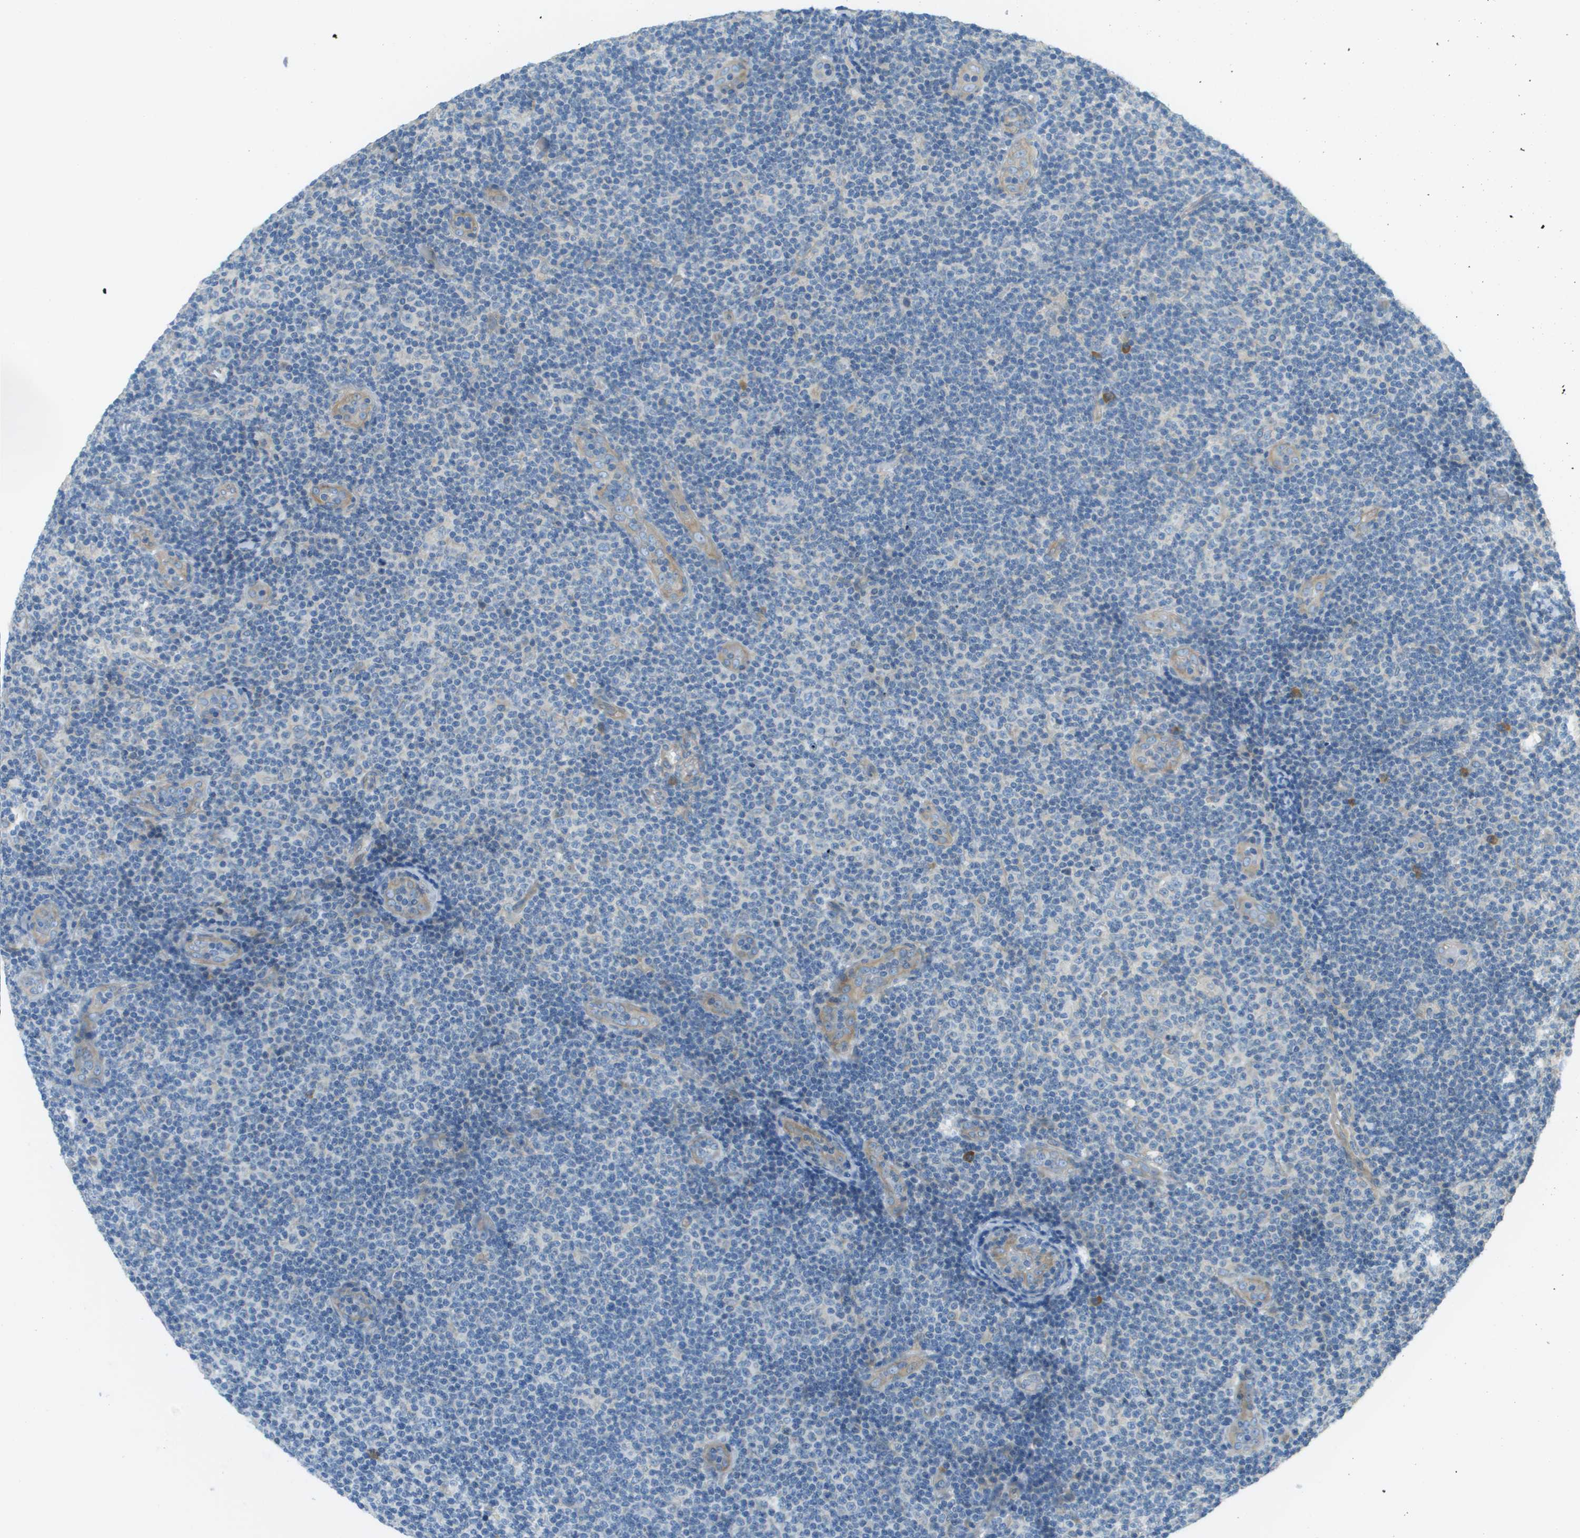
{"staining": {"intensity": "negative", "quantity": "none", "location": "none"}, "tissue": "lymphoma", "cell_type": "Tumor cells", "image_type": "cancer", "snomed": [{"axis": "morphology", "description": "Malignant lymphoma, non-Hodgkin's type, Low grade"}, {"axis": "topography", "description": "Lymph node"}], "caption": "Immunohistochemical staining of lymphoma displays no significant expression in tumor cells. Brightfield microscopy of immunohistochemistry stained with DAB (brown) and hematoxylin (blue), captured at high magnification.", "gene": "DNAJB11", "patient": {"sex": "male", "age": 83}}